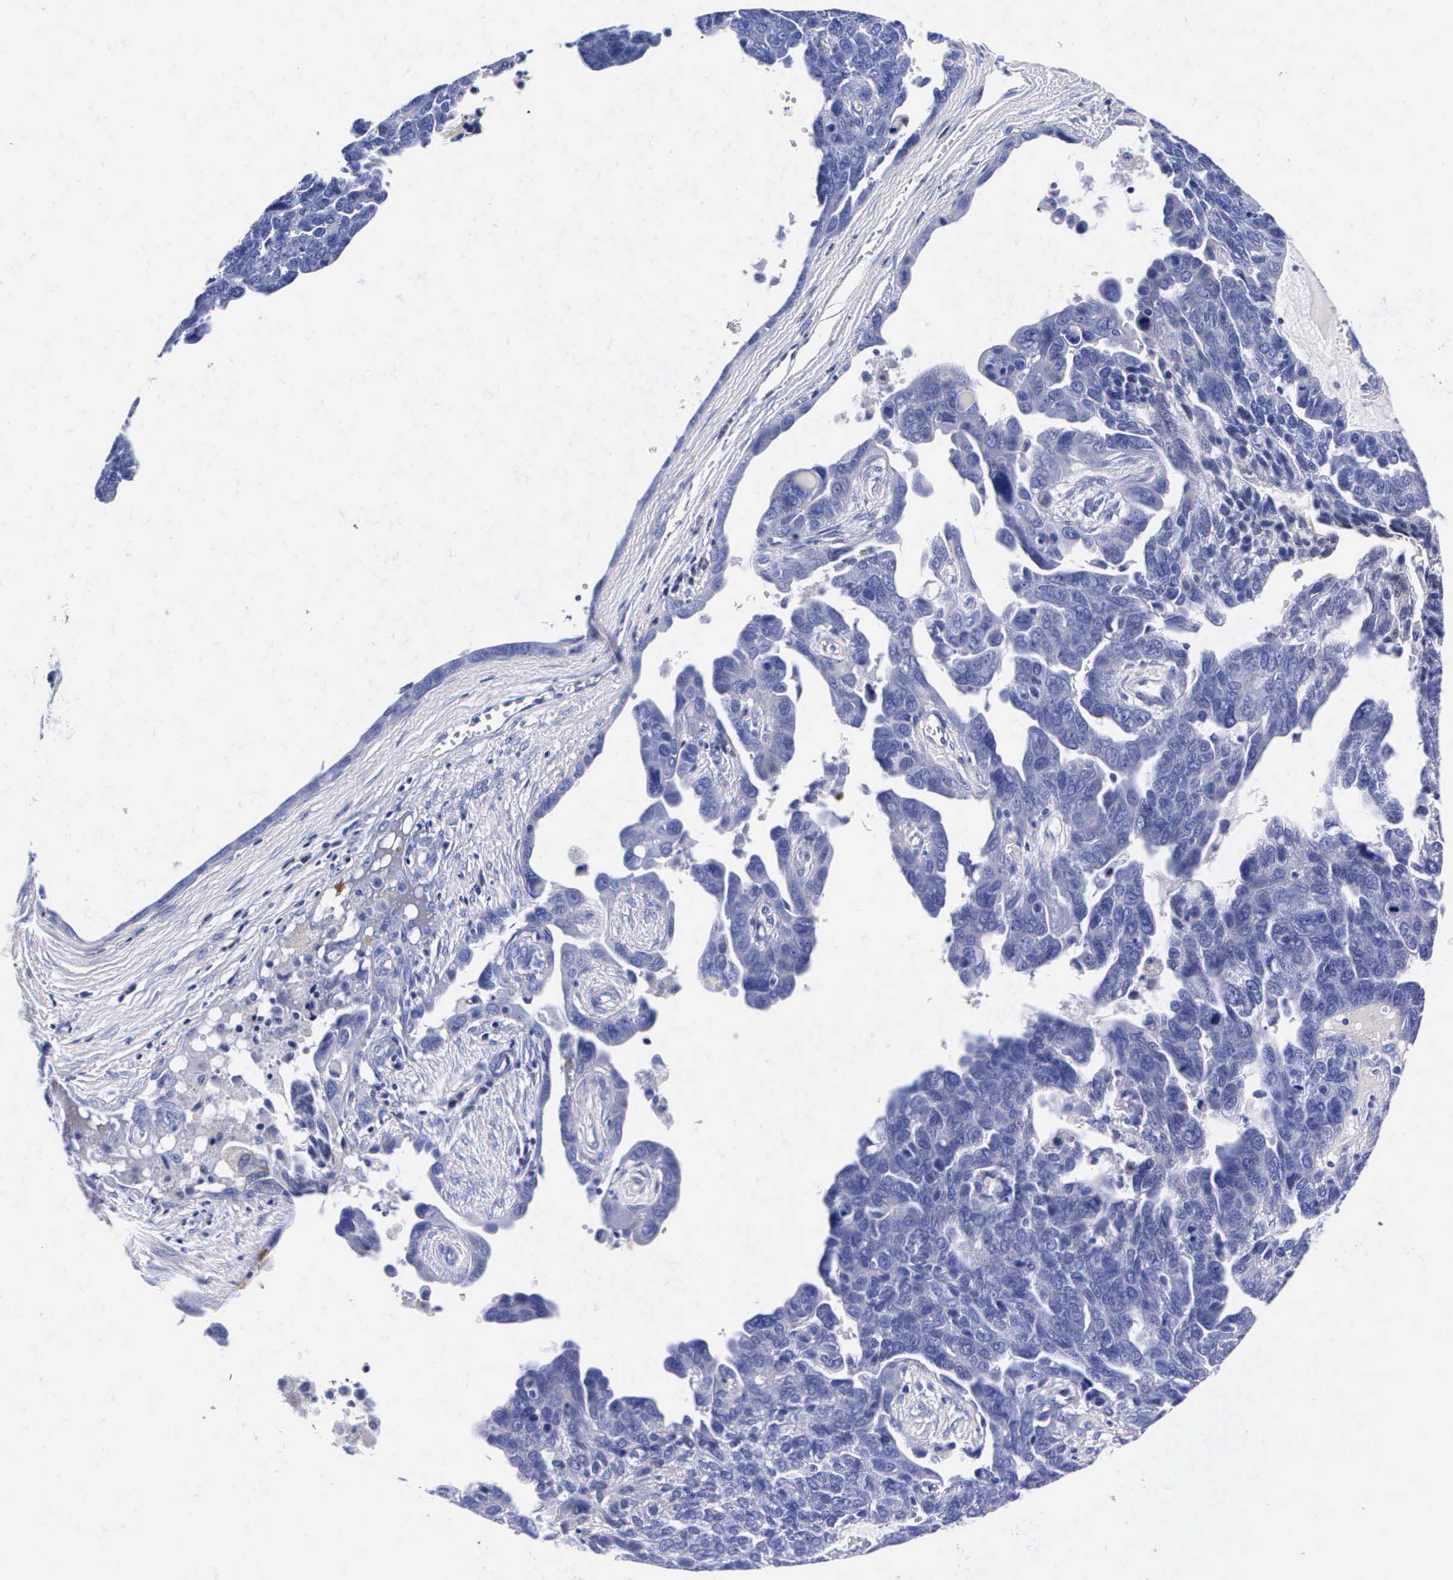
{"staining": {"intensity": "negative", "quantity": "none", "location": "none"}, "tissue": "ovarian cancer", "cell_type": "Tumor cells", "image_type": "cancer", "snomed": [{"axis": "morphology", "description": "Cystadenocarcinoma, serous, NOS"}, {"axis": "topography", "description": "Ovary"}], "caption": "IHC micrograph of ovarian serous cystadenocarcinoma stained for a protein (brown), which displays no expression in tumor cells.", "gene": "ENO2", "patient": {"sex": "female", "age": 64}}